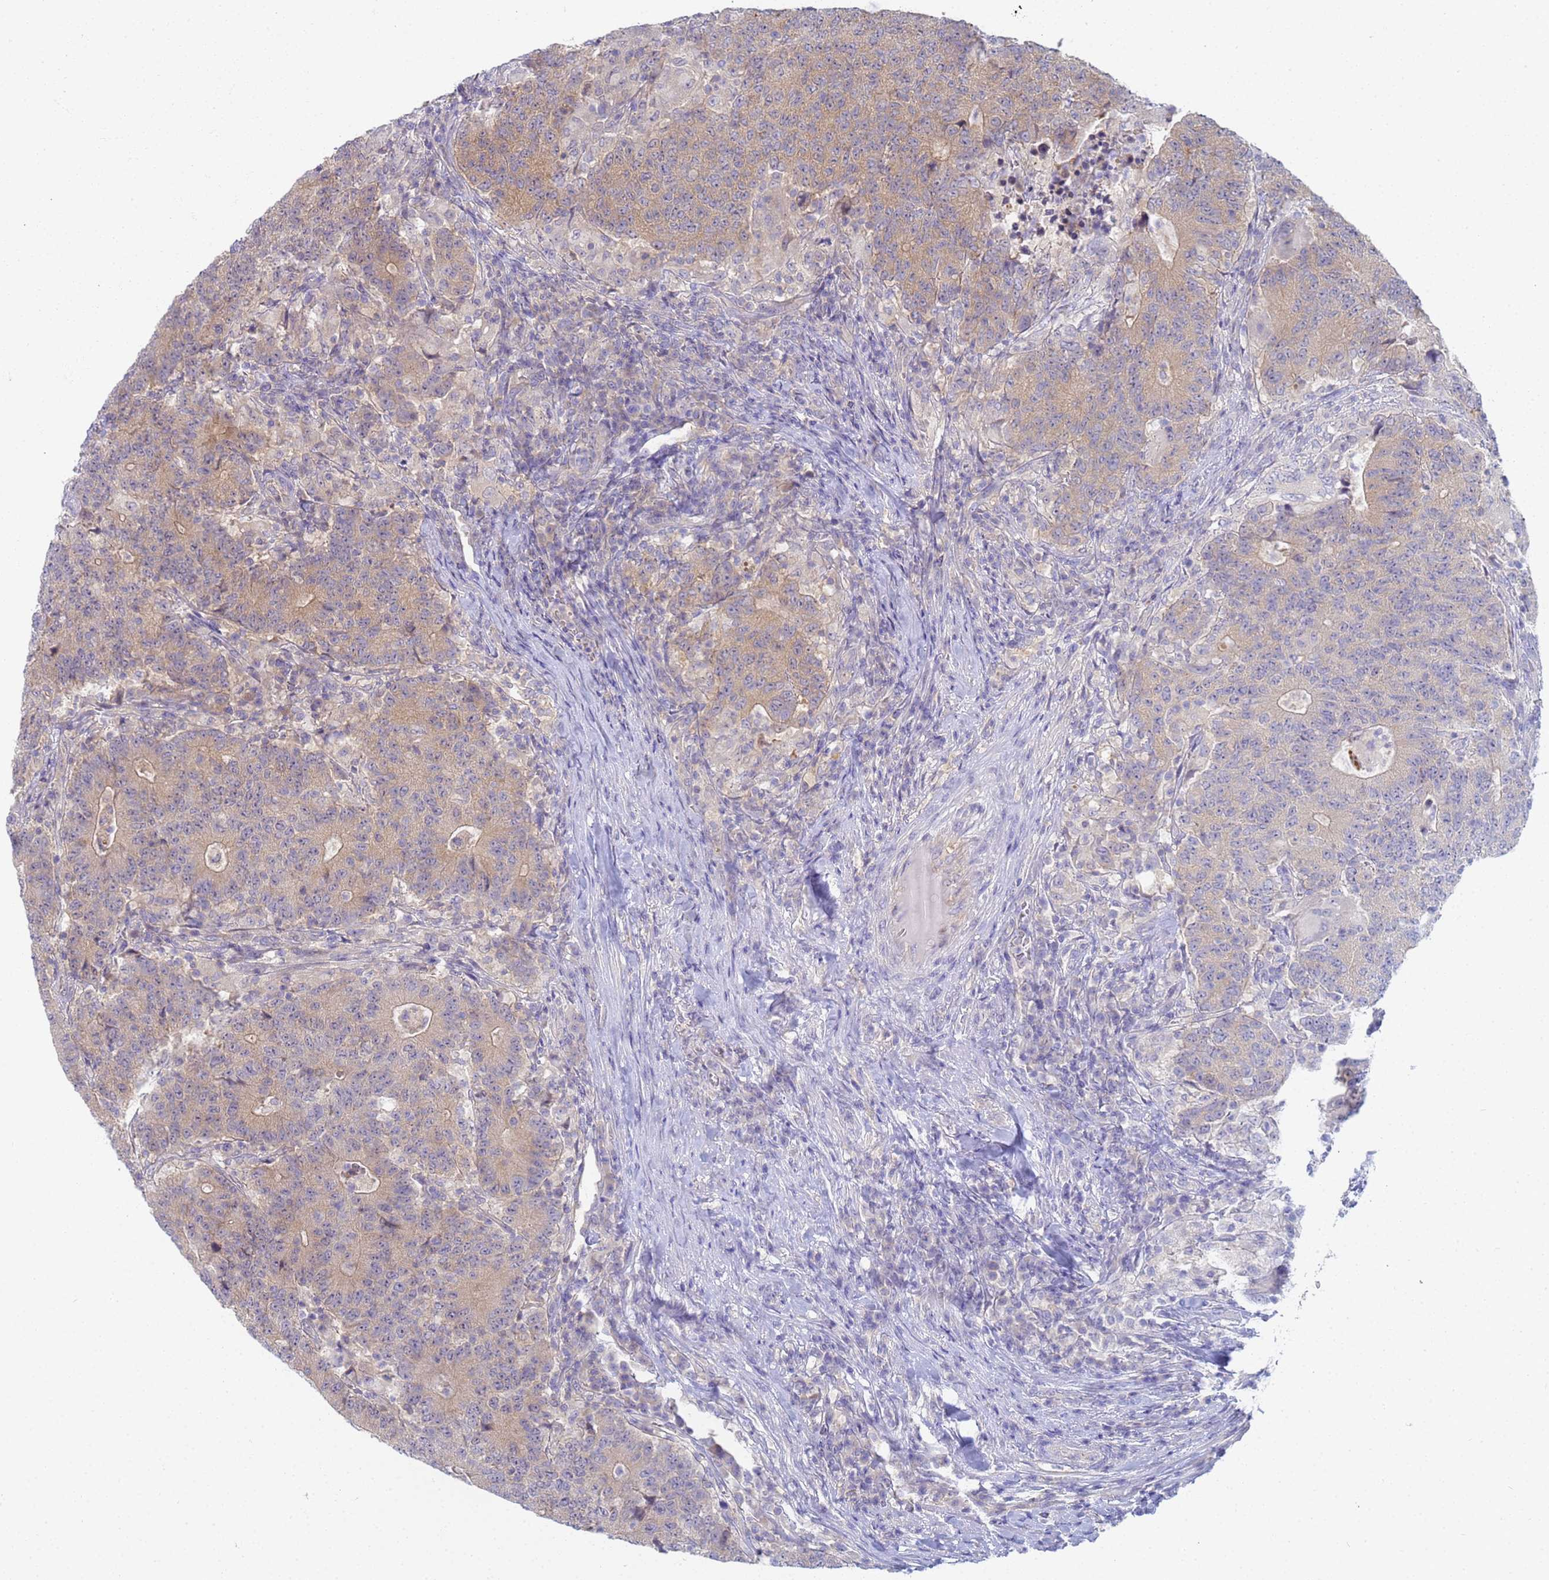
{"staining": {"intensity": "weak", "quantity": "25%-75%", "location": "cytoplasmic/membranous"}, "tissue": "colorectal cancer", "cell_type": "Tumor cells", "image_type": "cancer", "snomed": [{"axis": "morphology", "description": "Adenocarcinoma, NOS"}, {"axis": "topography", "description": "Colon"}], "caption": "Adenocarcinoma (colorectal) tissue shows weak cytoplasmic/membranous positivity in about 25%-75% of tumor cells, visualized by immunohistochemistry. The staining was performed using DAB (3,3'-diaminobenzidine), with brown indicating positive protein expression. Nuclei are stained blue with hematoxylin.", "gene": "SHARPIN", "patient": {"sex": "female", "age": 75}}